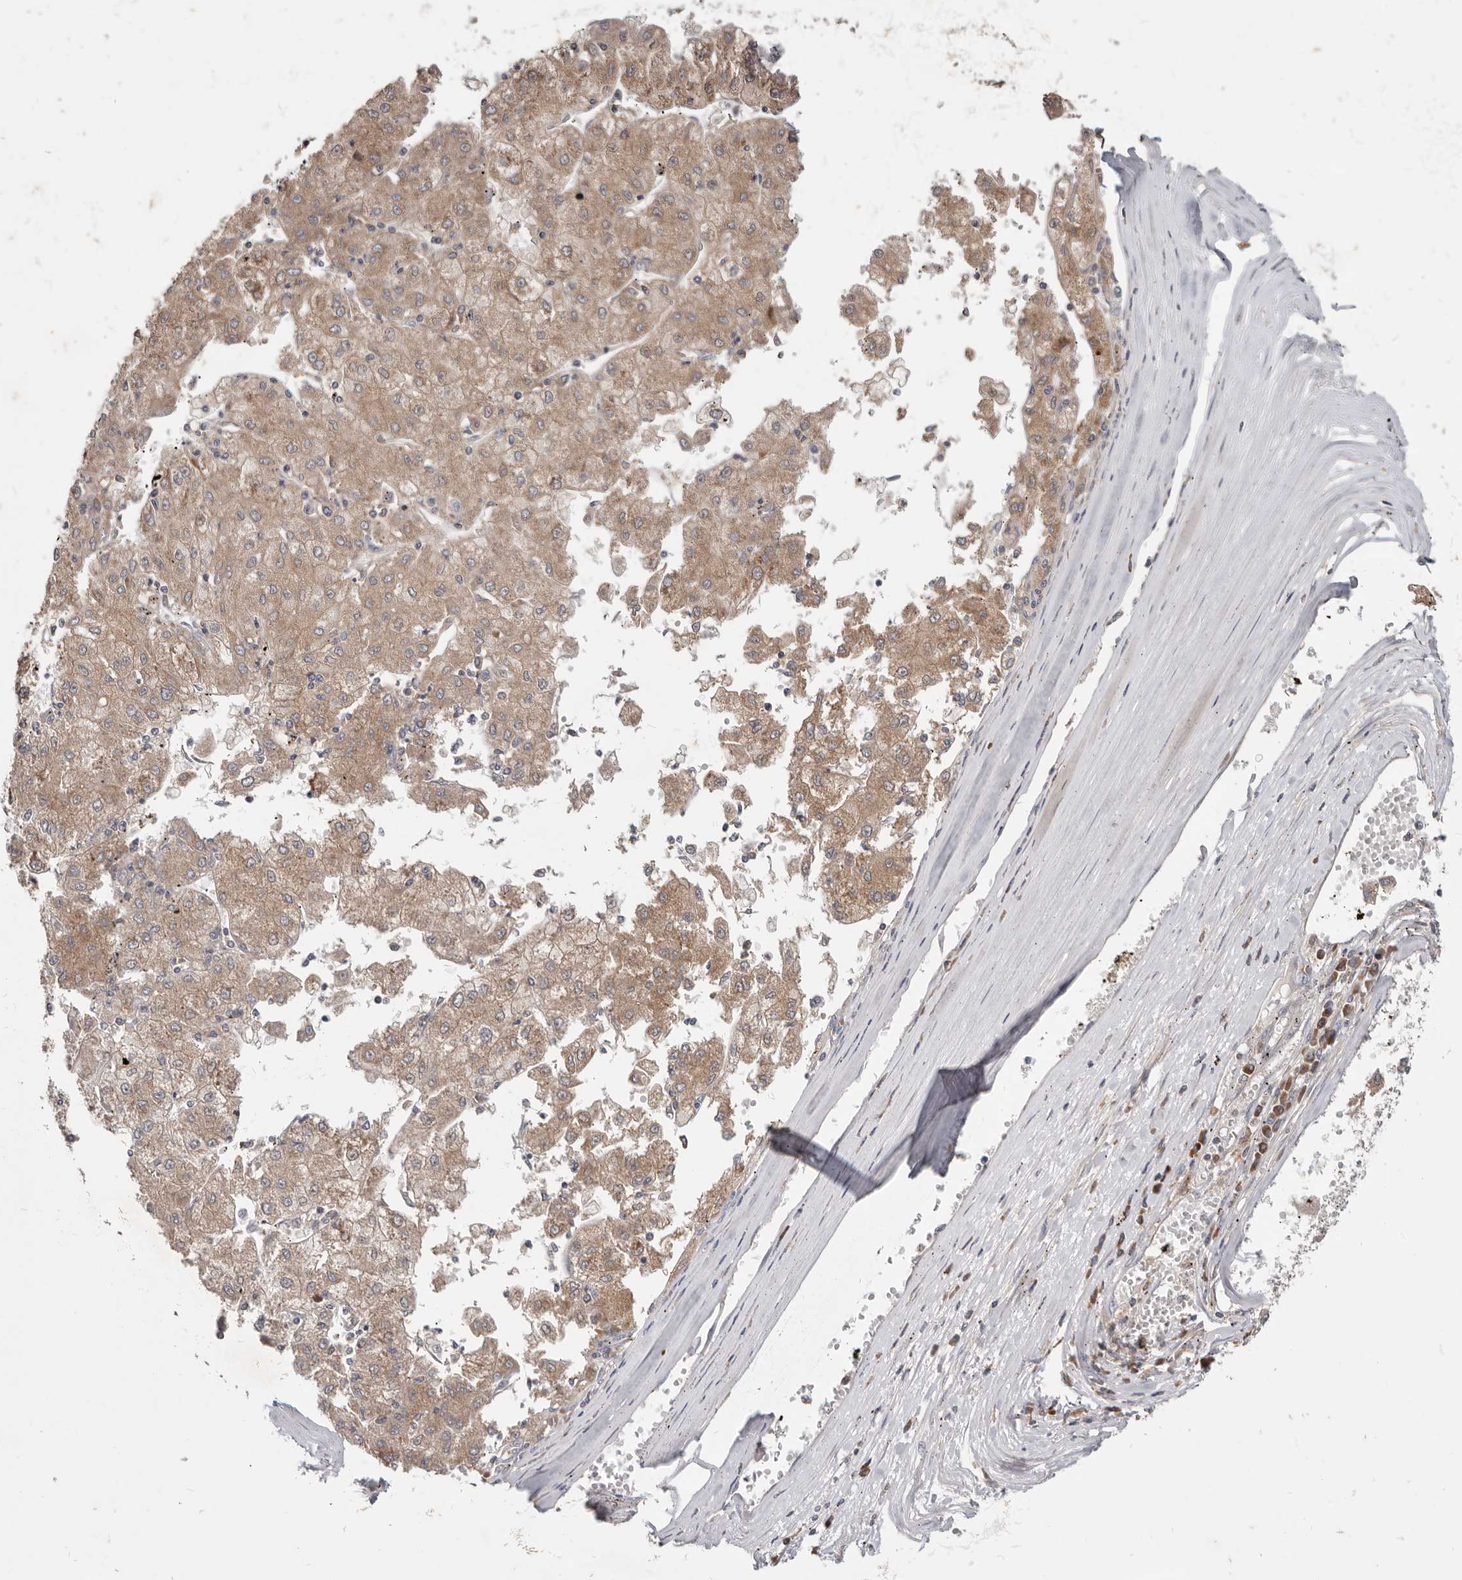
{"staining": {"intensity": "moderate", "quantity": ">75%", "location": "cytoplasmic/membranous"}, "tissue": "liver cancer", "cell_type": "Tumor cells", "image_type": "cancer", "snomed": [{"axis": "morphology", "description": "Carcinoma, Hepatocellular, NOS"}, {"axis": "topography", "description": "Liver"}], "caption": "Liver hepatocellular carcinoma stained for a protein (brown) exhibits moderate cytoplasmic/membranous positive positivity in about >75% of tumor cells.", "gene": "LRP6", "patient": {"sex": "male", "age": 72}}